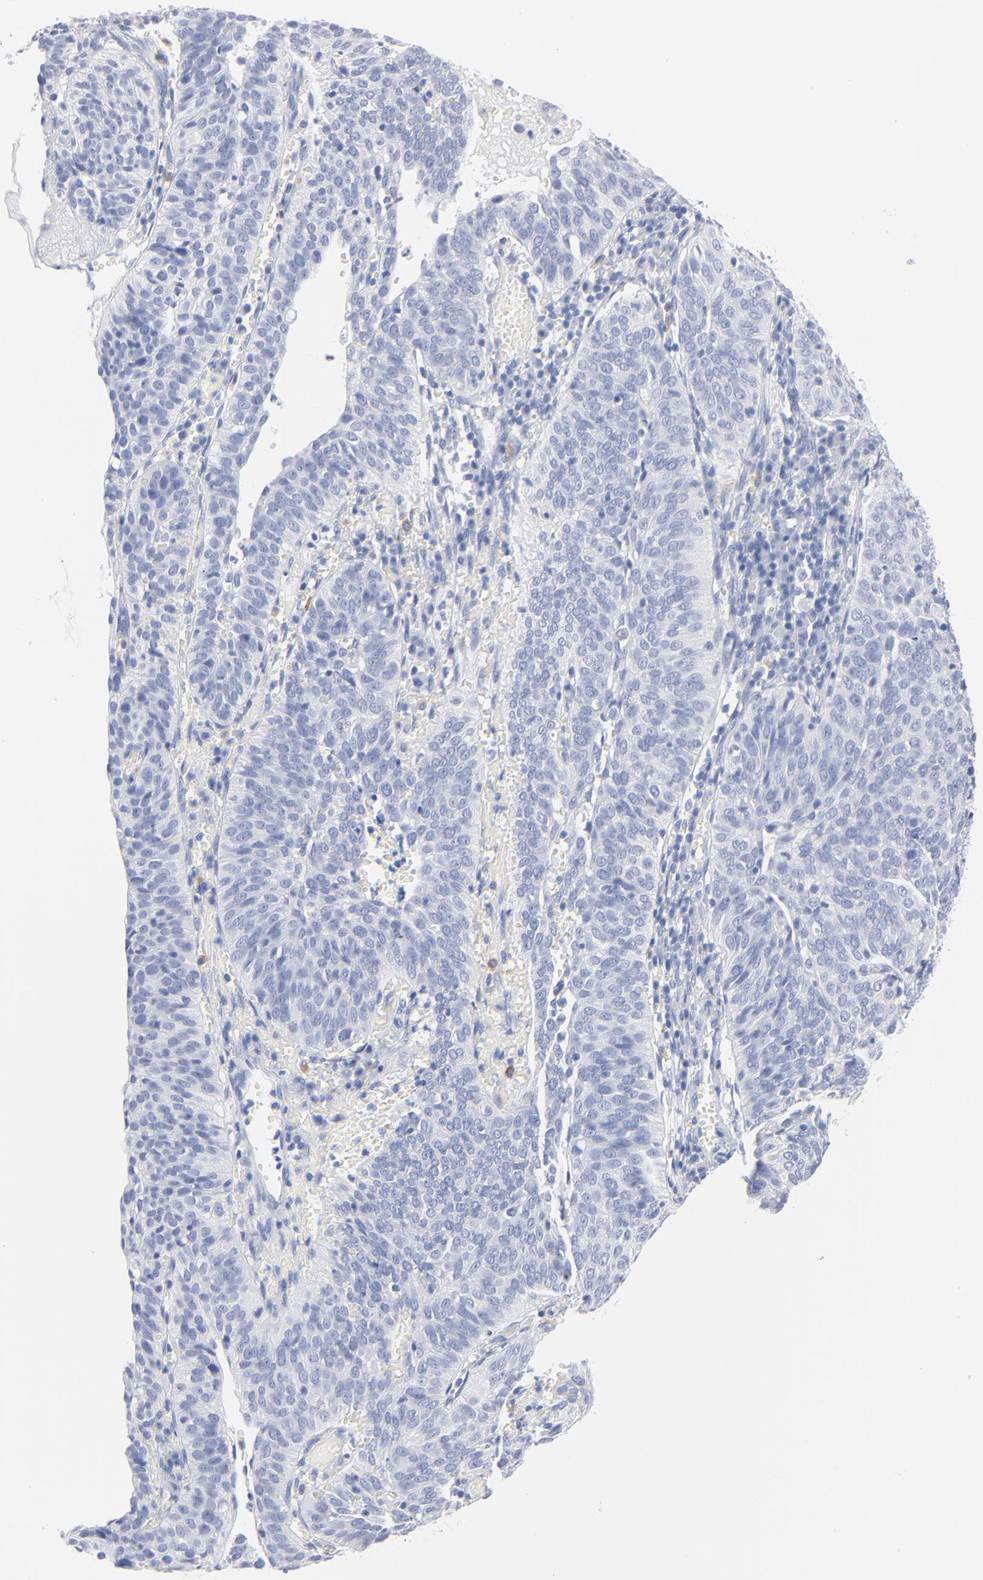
{"staining": {"intensity": "negative", "quantity": "none", "location": "none"}, "tissue": "cervical cancer", "cell_type": "Tumor cells", "image_type": "cancer", "snomed": [{"axis": "morphology", "description": "Squamous cell carcinoma, NOS"}, {"axis": "topography", "description": "Cervix"}], "caption": "The immunohistochemistry micrograph has no significant positivity in tumor cells of squamous cell carcinoma (cervical) tissue.", "gene": "AGTR1", "patient": {"sex": "female", "age": 39}}